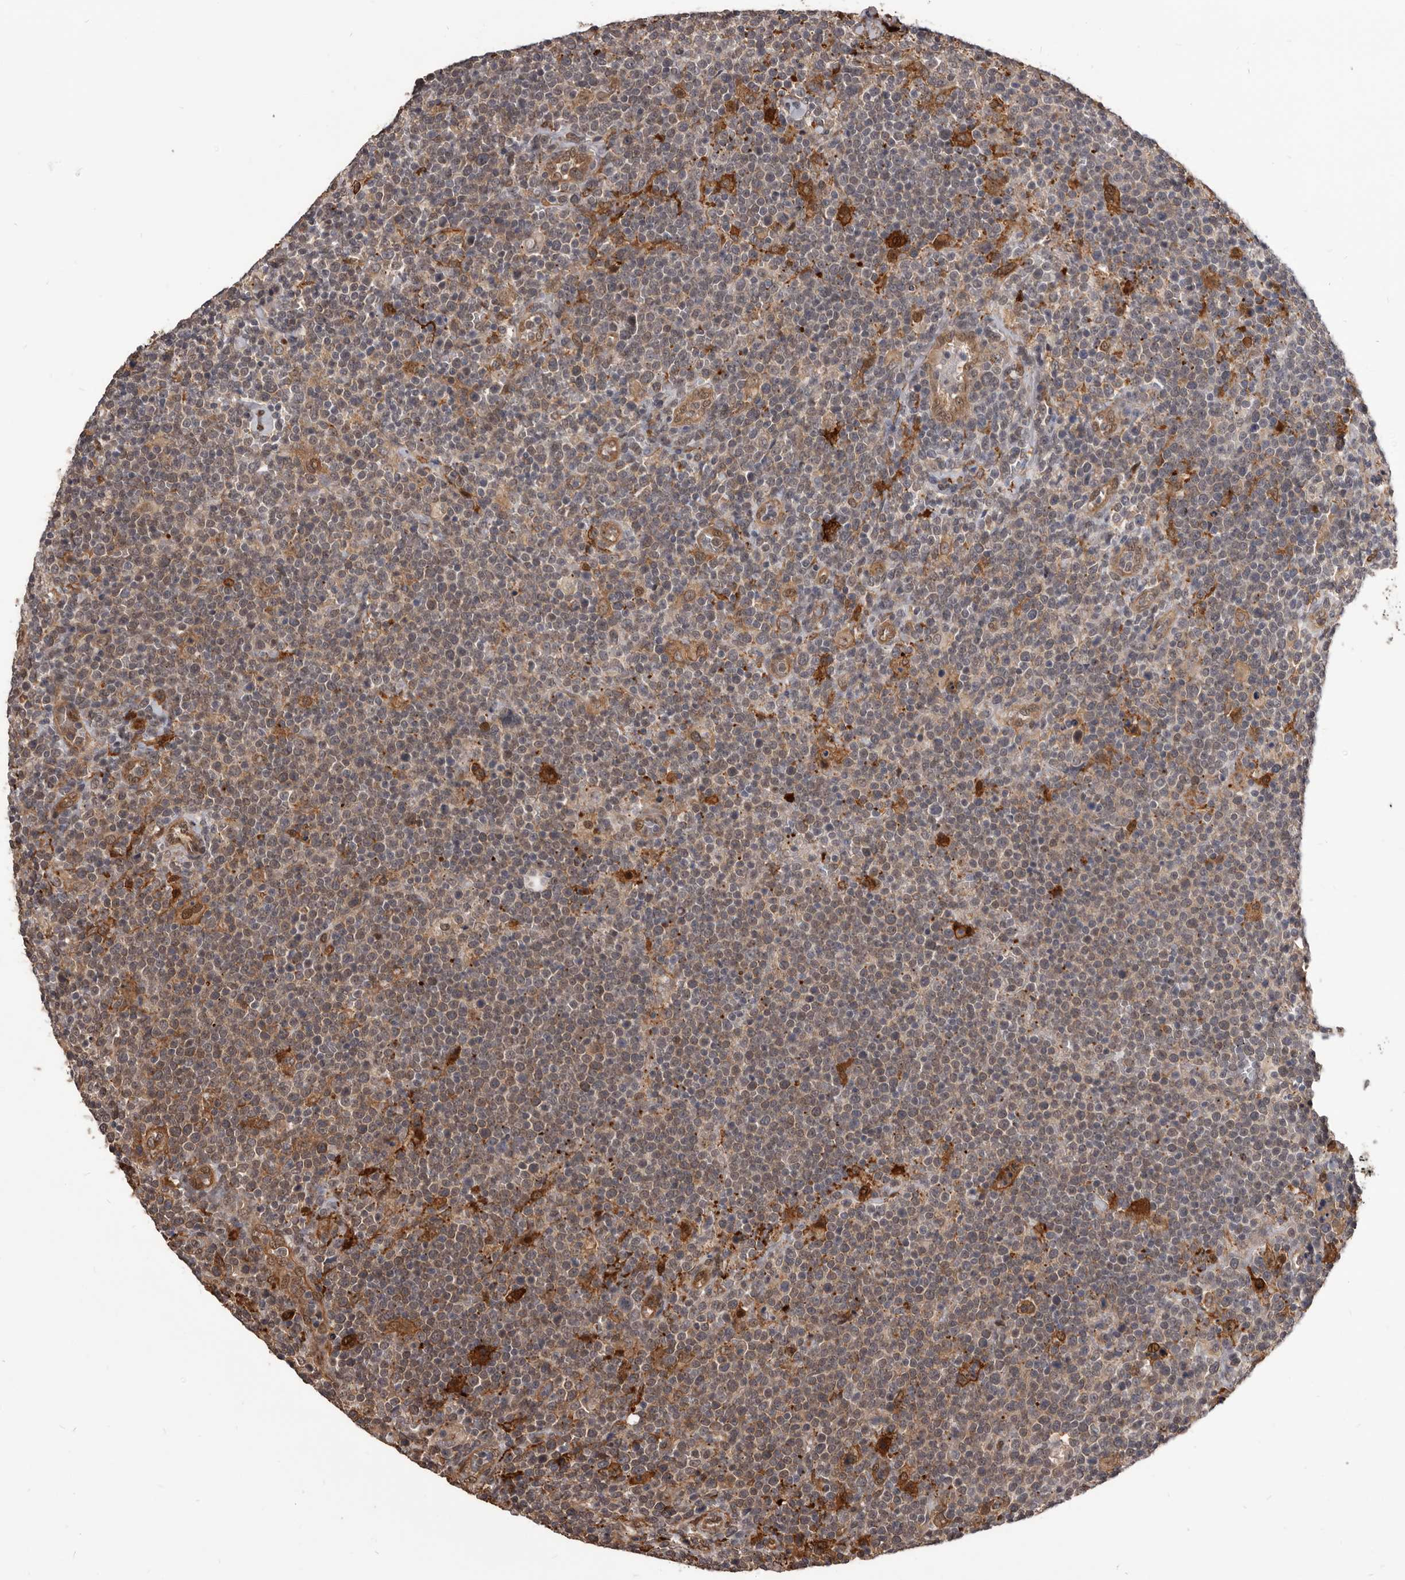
{"staining": {"intensity": "weak", "quantity": "25%-75%", "location": "cytoplasmic/membranous"}, "tissue": "lymphoma", "cell_type": "Tumor cells", "image_type": "cancer", "snomed": [{"axis": "morphology", "description": "Malignant lymphoma, non-Hodgkin's type, High grade"}, {"axis": "topography", "description": "Lymph node"}], "caption": "Tumor cells show weak cytoplasmic/membranous positivity in about 25%-75% of cells in lymphoma.", "gene": "ADAMTS20", "patient": {"sex": "male", "age": 61}}